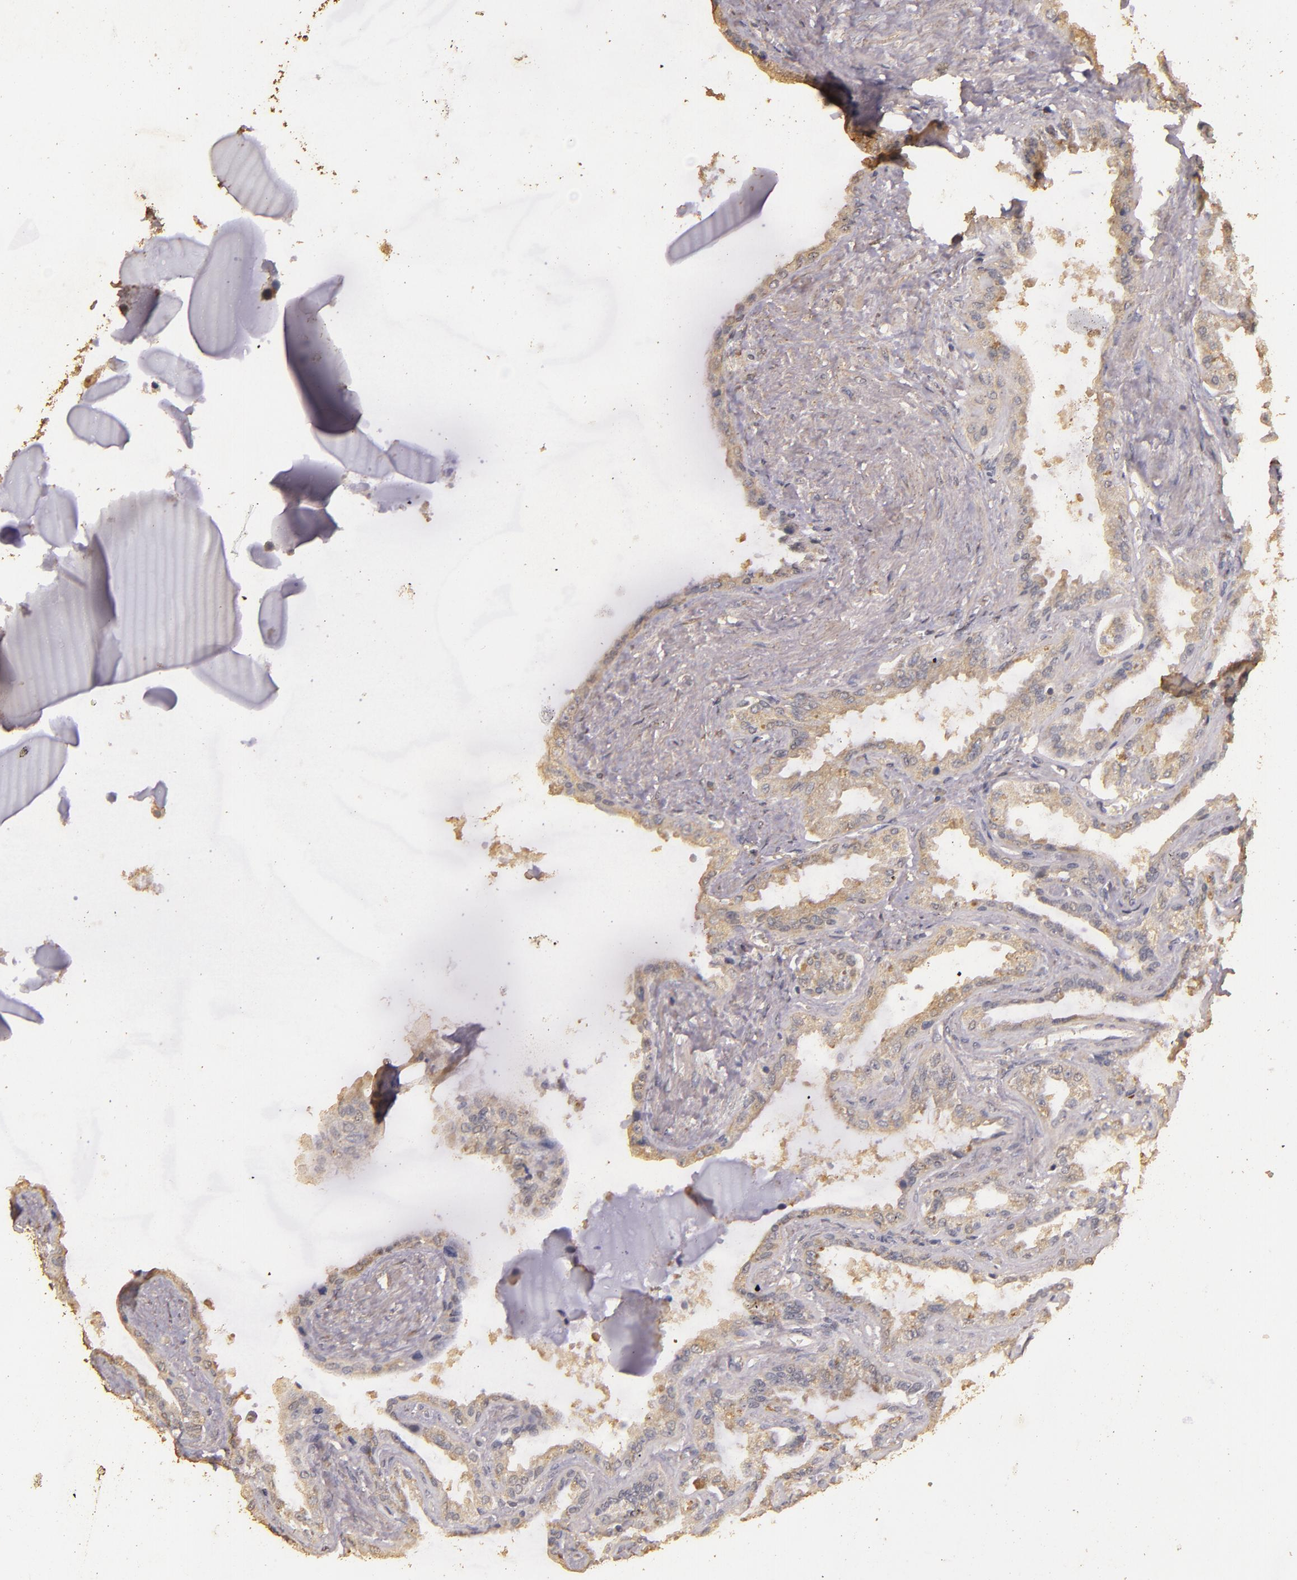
{"staining": {"intensity": "weak", "quantity": "25%-75%", "location": "cytoplasmic/membranous"}, "tissue": "seminal vesicle", "cell_type": "Glandular cells", "image_type": "normal", "snomed": [{"axis": "morphology", "description": "Normal tissue, NOS"}, {"axis": "morphology", "description": "Inflammation, NOS"}, {"axis": "topography", "description": "Urinary bladder"}, {"axis": "topography", "description": "Prostate"}, {"axis": "topography", "description": "Seminal veicle"}], "caption": "Immunohistochemistry (DAB) staining of normal seminal vesicle reveals weak cytoplasmic/membranous protein expression in approximately 25%-75% of glandular cells.", "gene": "BCL2L13", "patient": {"sex": "male", "age": 82}}